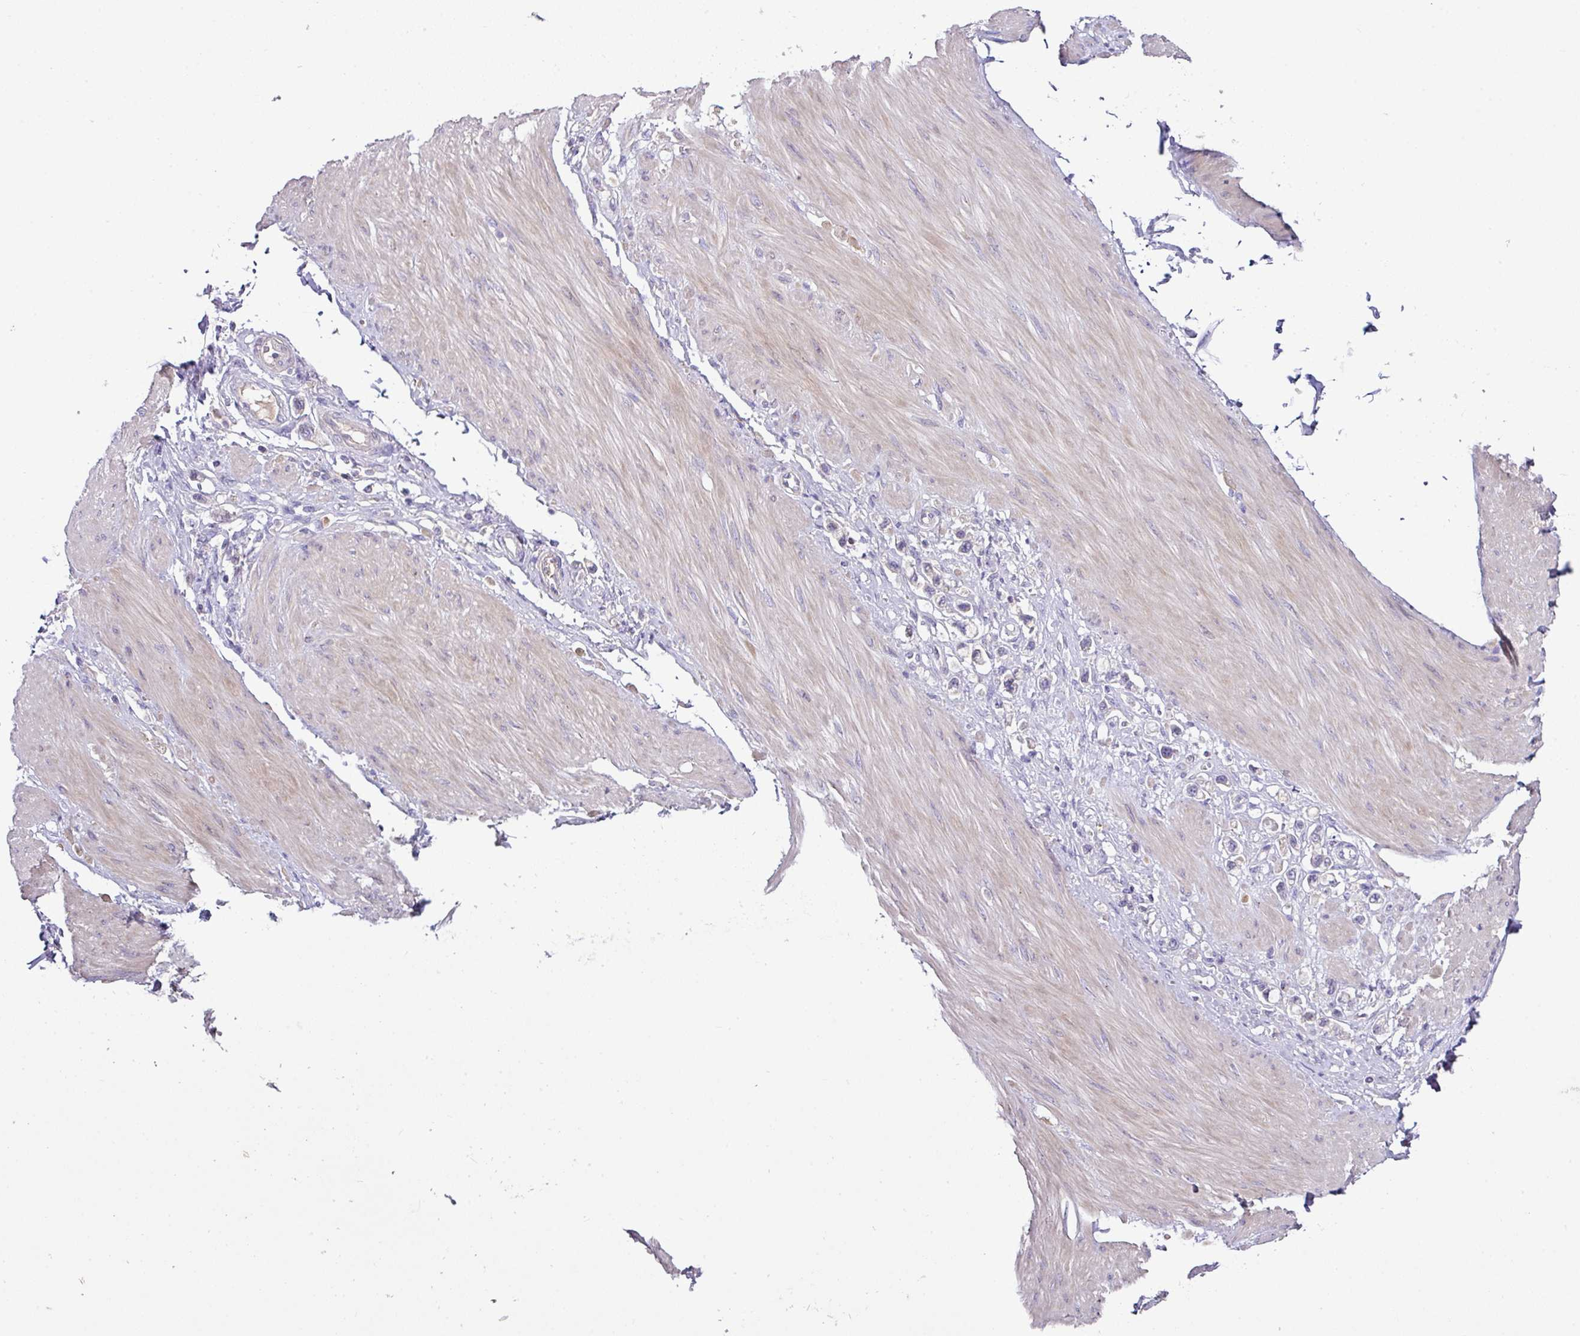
{"staining": {"intensity": "negative", "quantity": "none", "location": "none"}, "tissue": "stomach cancer", "cell_type": "Tumor cells", "image_type": "cancer", "snomed": [{"axis": "morphology", "description": "Adenocarcinoma, NOS"}, {"axis": "topography", "description": "Stomach"}], "caption": "DAB (3,3'-diaminobenzidine) immunohistochemical staining of stomach cancer exhibits no significant expression in tumor cells. (Brightfield microscopy of DAB (3,3'-diaminobenzidine) IHC at high magnification).", "gene": "SLAMF6", "patient": {"sex": "female", "age": 65}}